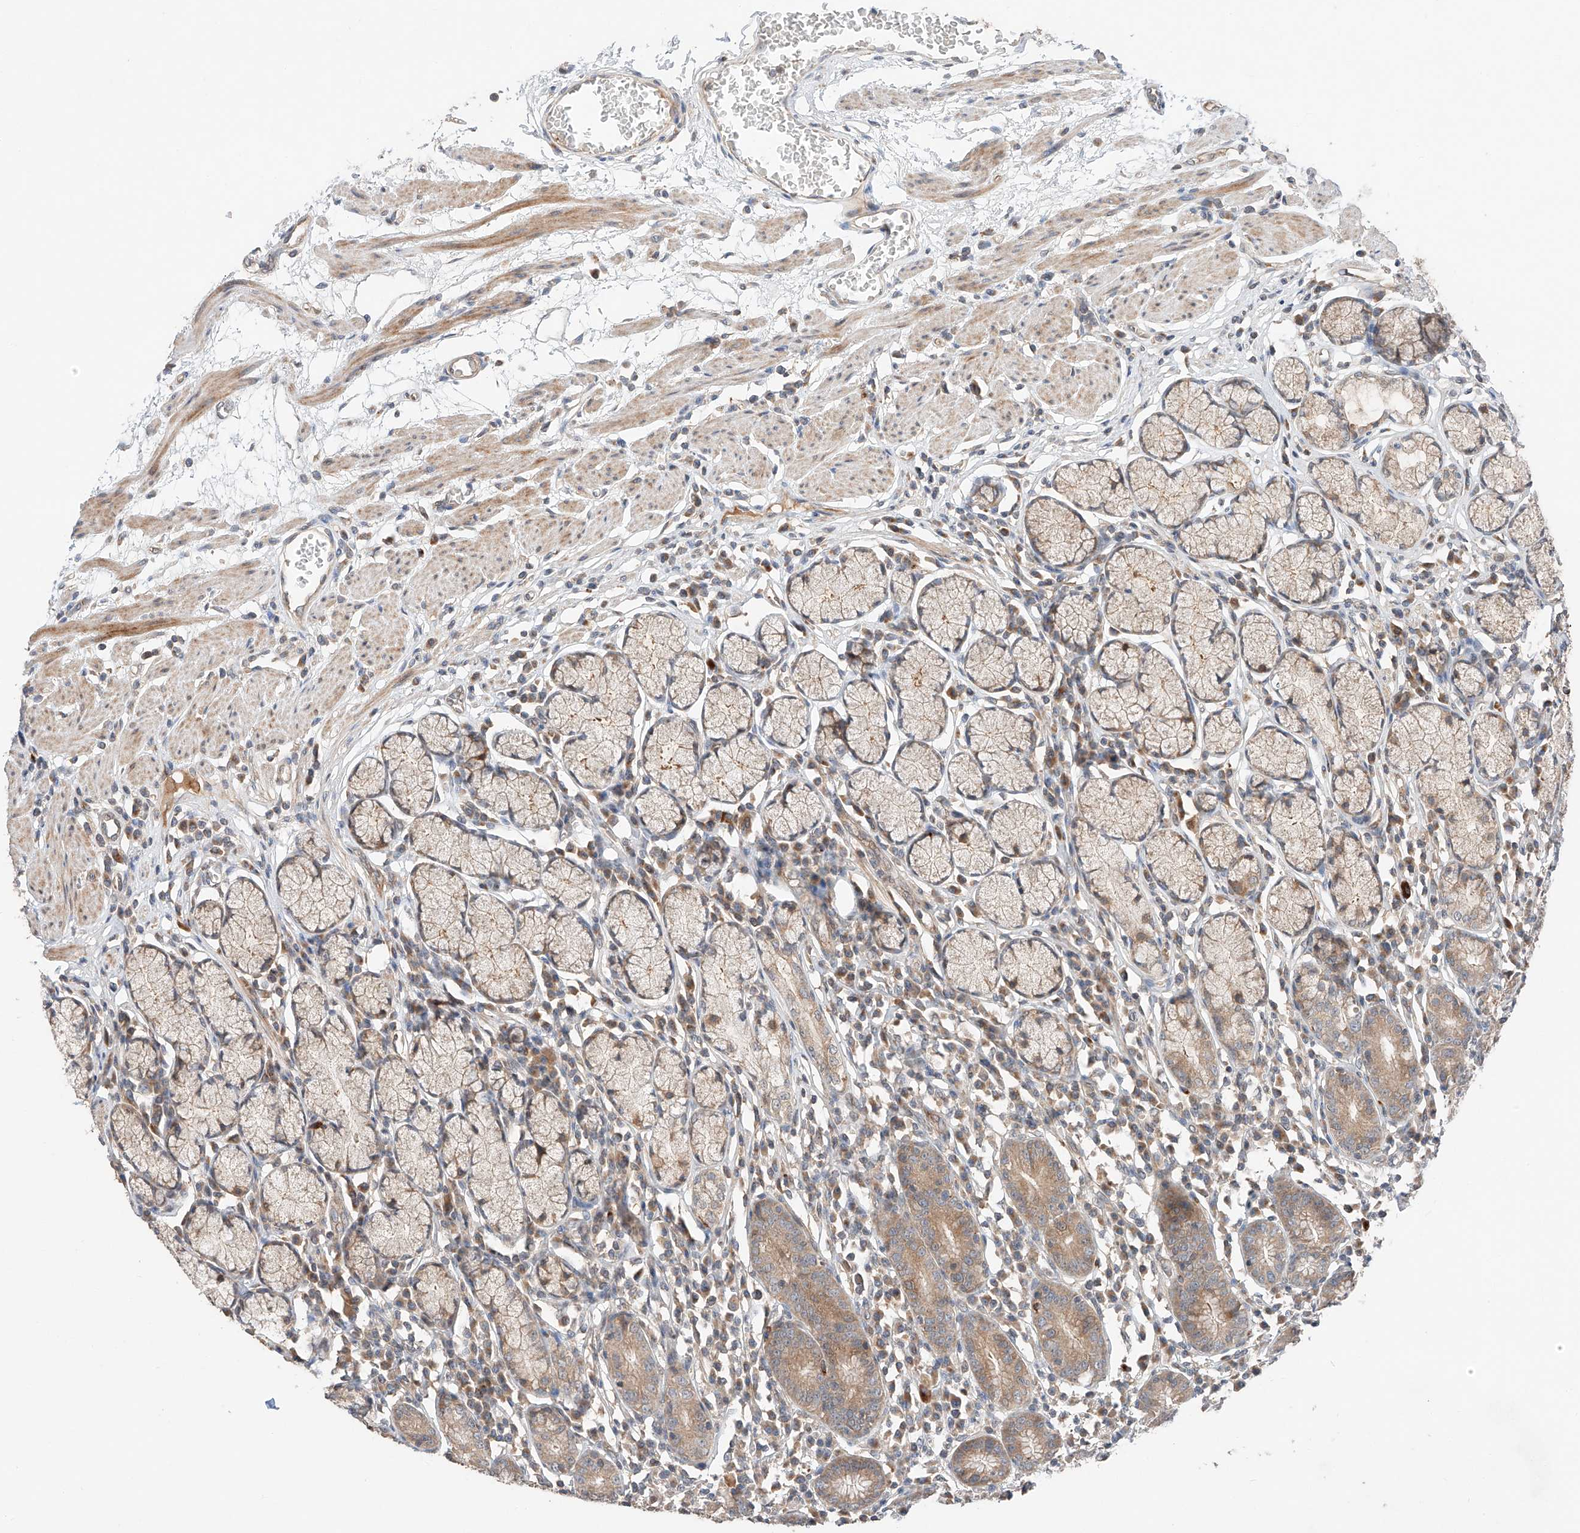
{"staining": {"intensity": "moderate", "quantity": ">75%", "location": "cytoplasmic/membranous"}, "tissue": "stomach", "cell_type": "Glandular cells", "image_type": "normal", "snomed": [{"axis": "morphology", "description": "Normal tissue, NOS"}, {"axis": "topography", "description": "Stomach"}], "caption": "A high-resolution image shows immunohistochemistry (IHC) staining of benign stomach, which demonstrates moderate cytoplasmic/membranous expression in about >75% of glandular cells.", "gene": "XPNPEP1", "patient": {"sex": "male", "age": 55}}